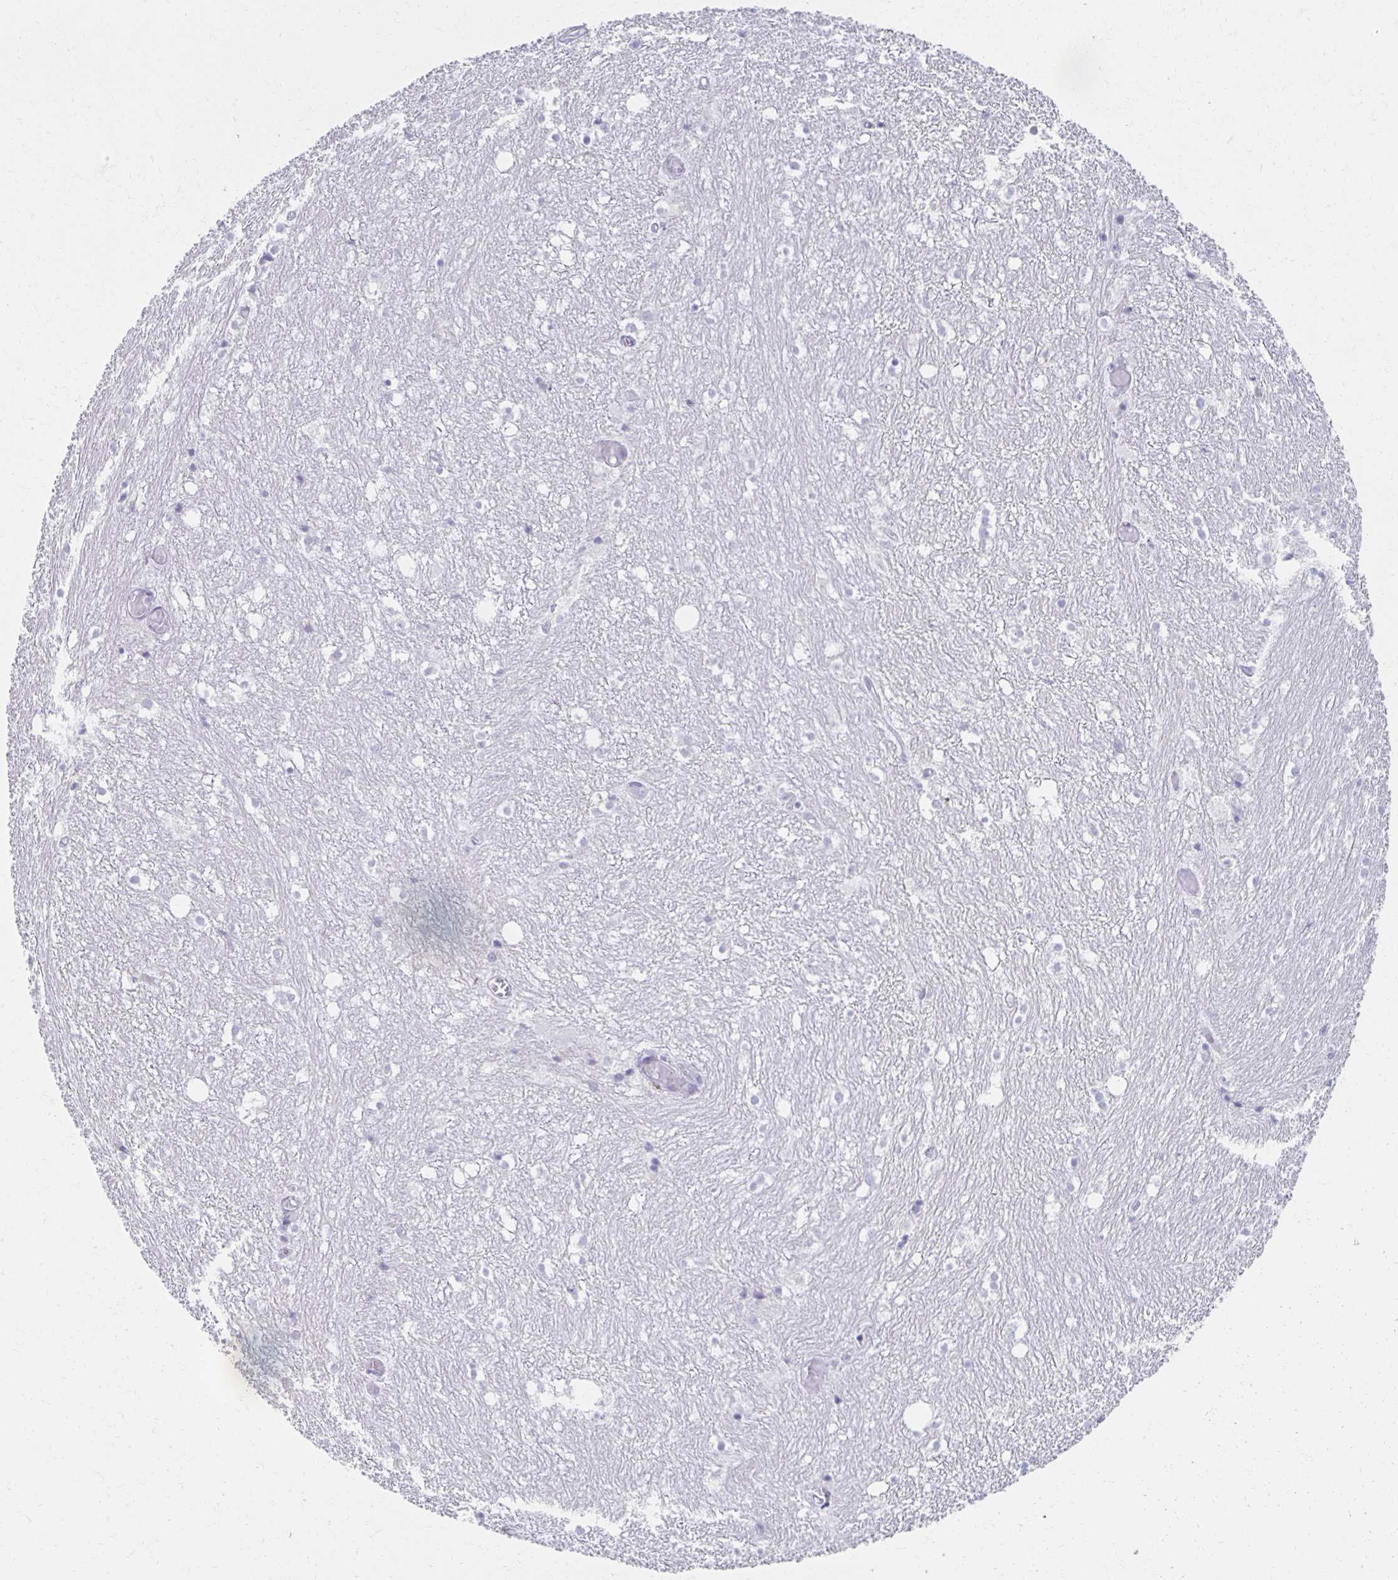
{"staining": {"intensity": "negative", "quantity": "none", "location": "none"}, "tissue": "hippocampus", "cell_type": "Glial cells", "image_type": "normal", "snomed": [{"axis": "morphology", "description": "Normal tissue, NOS"}, {"axis": "topography", "description": "Hippocampus"}], "caption": "IHC micrograph of unremarkable hippocampus stained for a protein (brown), which shows no expression in glial cells. (Stains: DAB (3,3'-diaminobenzidine) immunohistochemistry with hematoxylin counter stain, Microscopy: brightfield microscopy at high magnification).", "gene": "TEX44", "patient": {"sex": "female", "age": 52}}